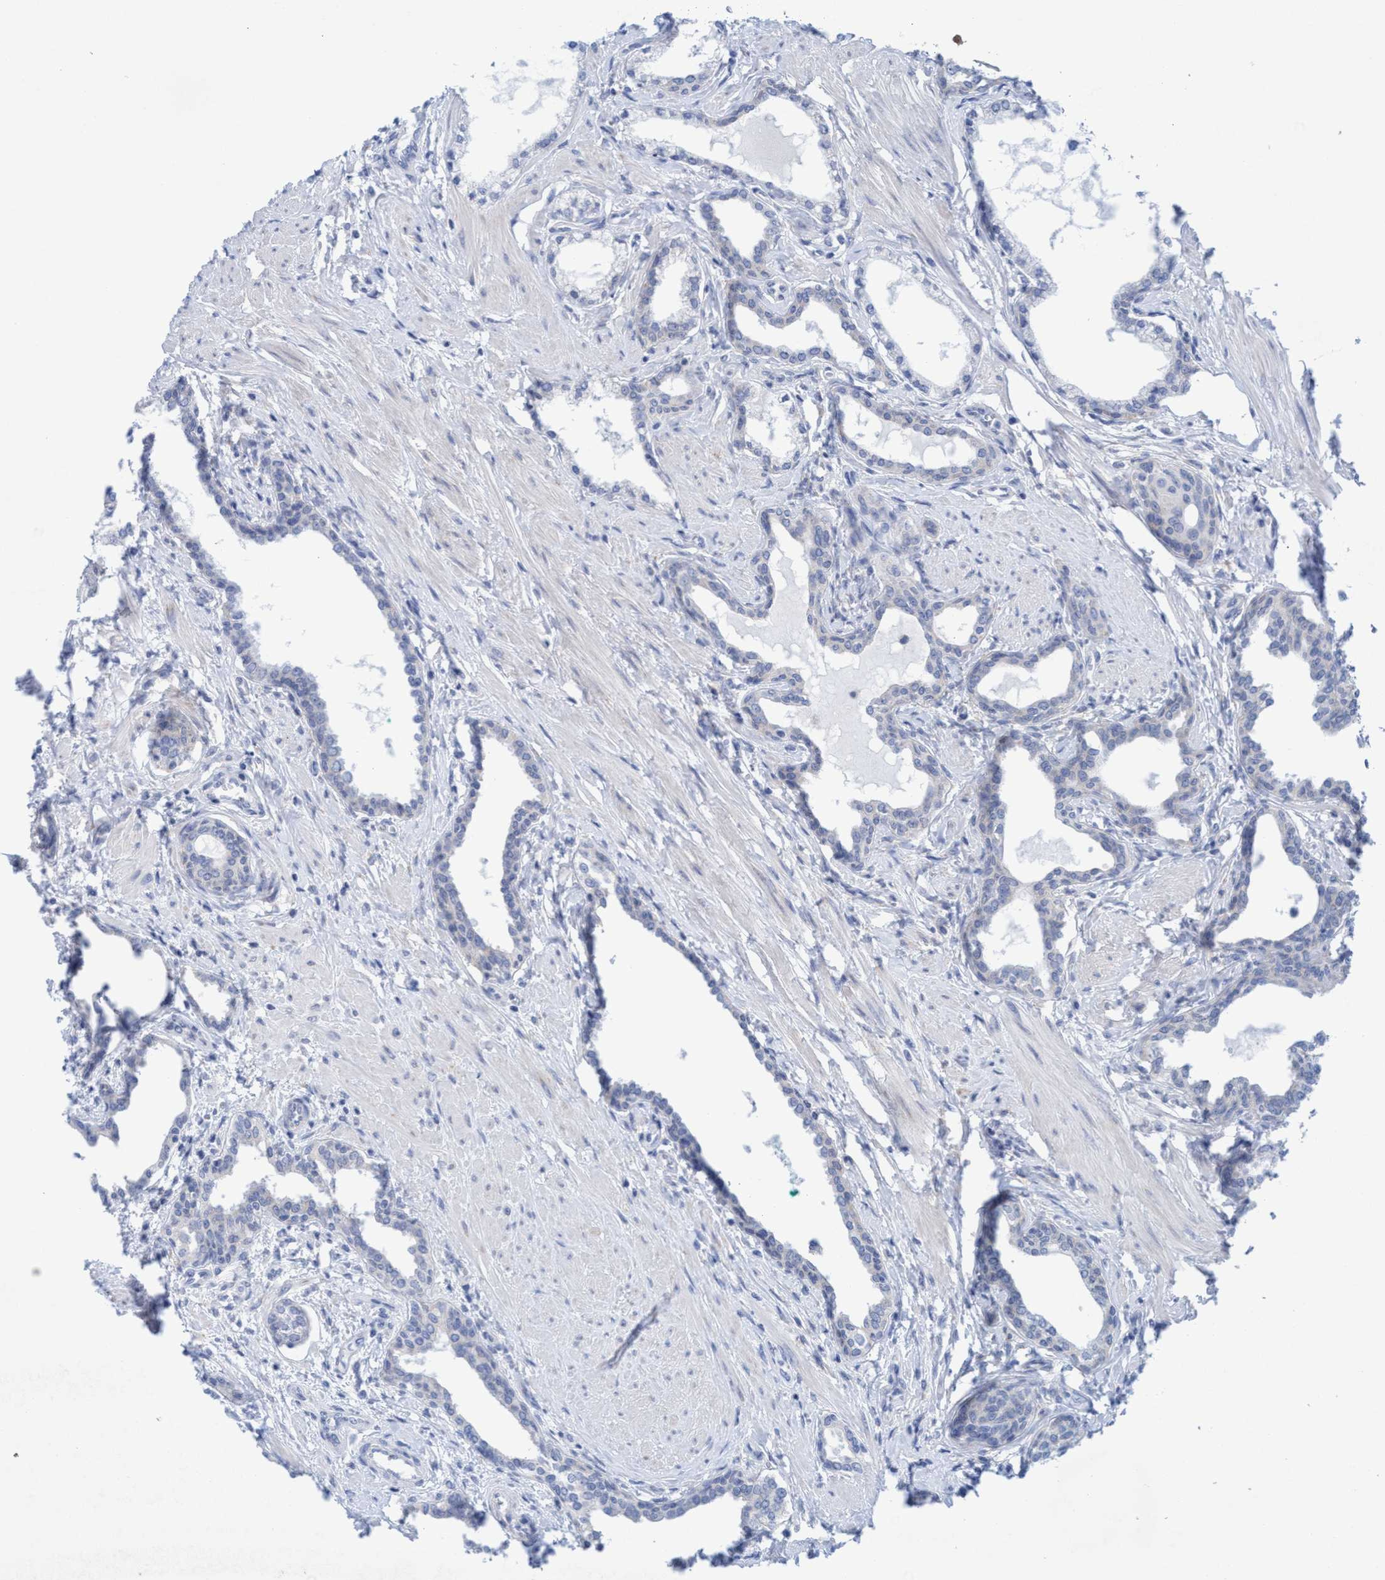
{"staining": {"intensity": "negative", "quantity": "none", "location": "none"}, "tissue": "prostate cancer", "cell_type": "Tumor cells", "image_type": "cancer", "snomed": [{"axis": "morphology", "description": "Adenocarcinoma, High grade"}, {"axis": "topography", "description": "Prostate"}], "caption": "Immunohistochemistry of human prostate adenocarcinoma (high-grade) displays no expression in tumor cells.", "gene": "RSAD1", "patient": {"sex": "male", "age": 52}}